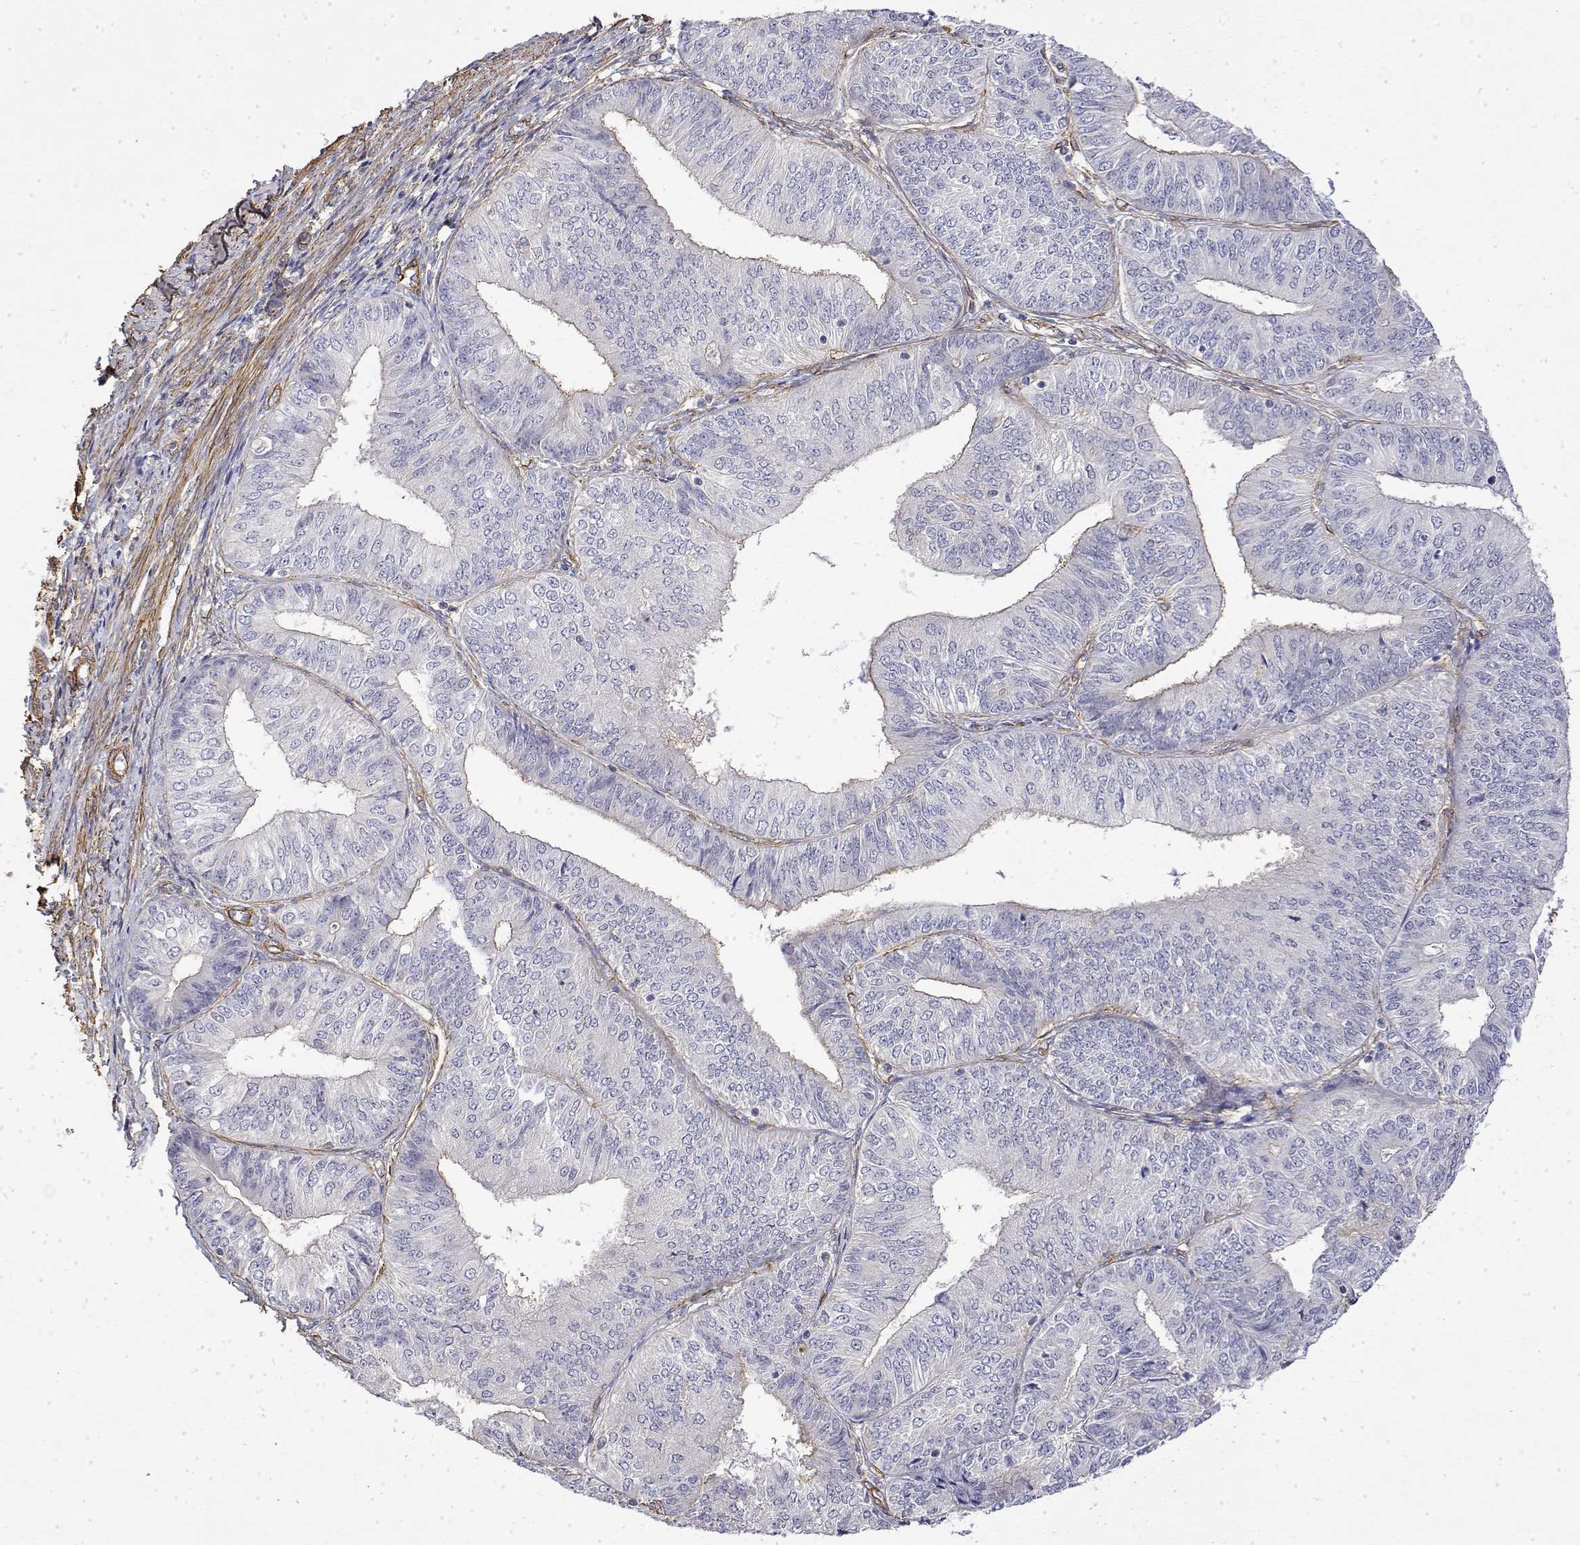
{"staining": {"intensity": "negative", "quantity": "none", "location": "none"}, "tissue": "endometrial cancer", "cell_type": "Tumor cells", "image_type": "cancer", "snomed": [{"axis": "morphology", "description": "Adenocarcinoma, NOS"}, {"axis": "topography", "description": "Endometrium"}], "caption": "The IHC photomicrograph has no significant expression in tumor cells of adenocarcinoma (endometrial) tissue. (Stains: DAB immunohistochemistry with hematoxylin counter stain, Microscopy: brightfield microscopy at high magnification).", "gene": "SOWAHD", "patient": {"sex": "female", "age": 58}}